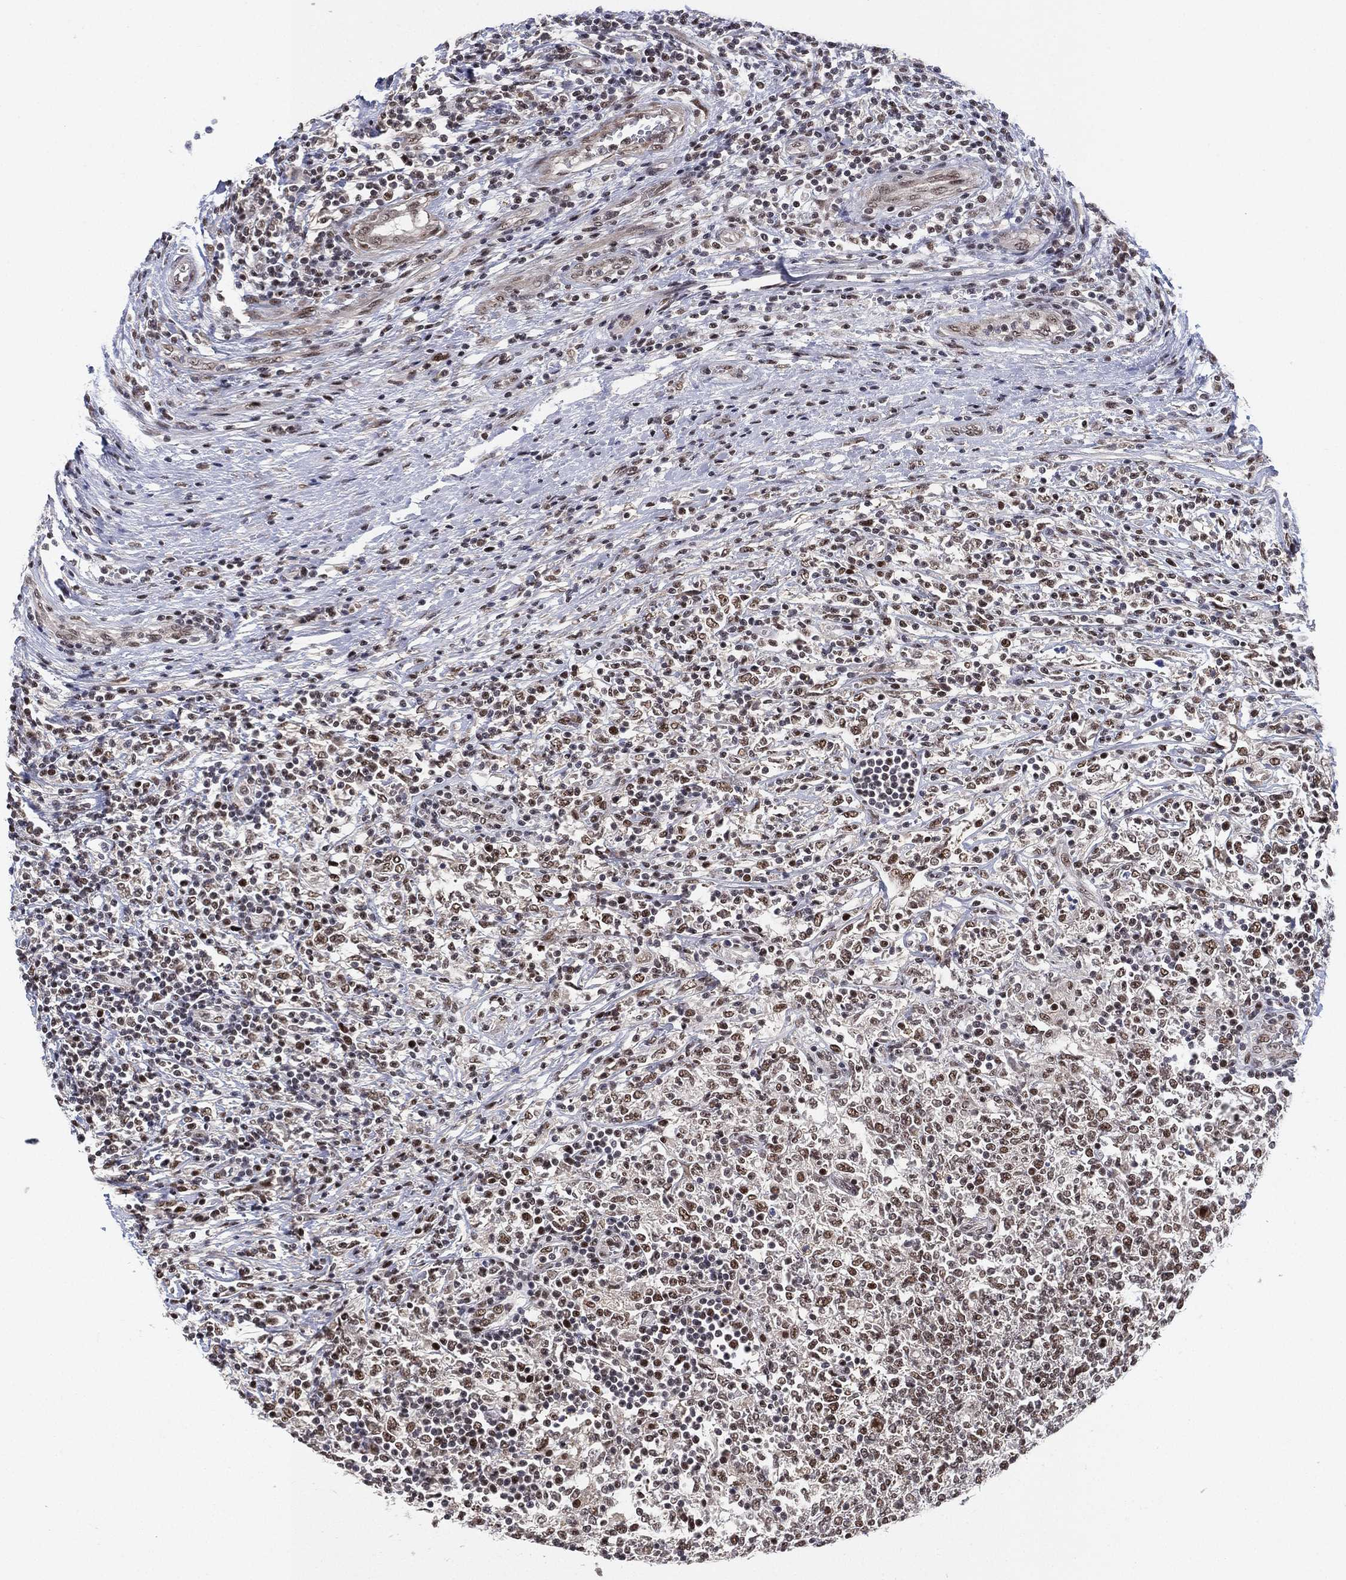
{"staining": {"intensity": "moderate", "quantity": "<25%", "location": "nuclear"}, "tissue": "lymphoma", "cell_type": "Tumor cells", "image_type": "cancer", "snomed": [{"axis": "morphology", "description": "Malignant lymphoma, non-Hodgkin's type, High grade"}, {"axis": "topography", "description": "Lymph node"}], "caption": "DAB (3,3'-diaminobenzidine) immunohistochemical staining of high-grade malignant lymphoma, non-Hodgkin's type shows moderate nuclear protein staining in about <25% of tumor cells.", "gene": "DGCR8", "patient": {"sex": "female", "age": 84}}